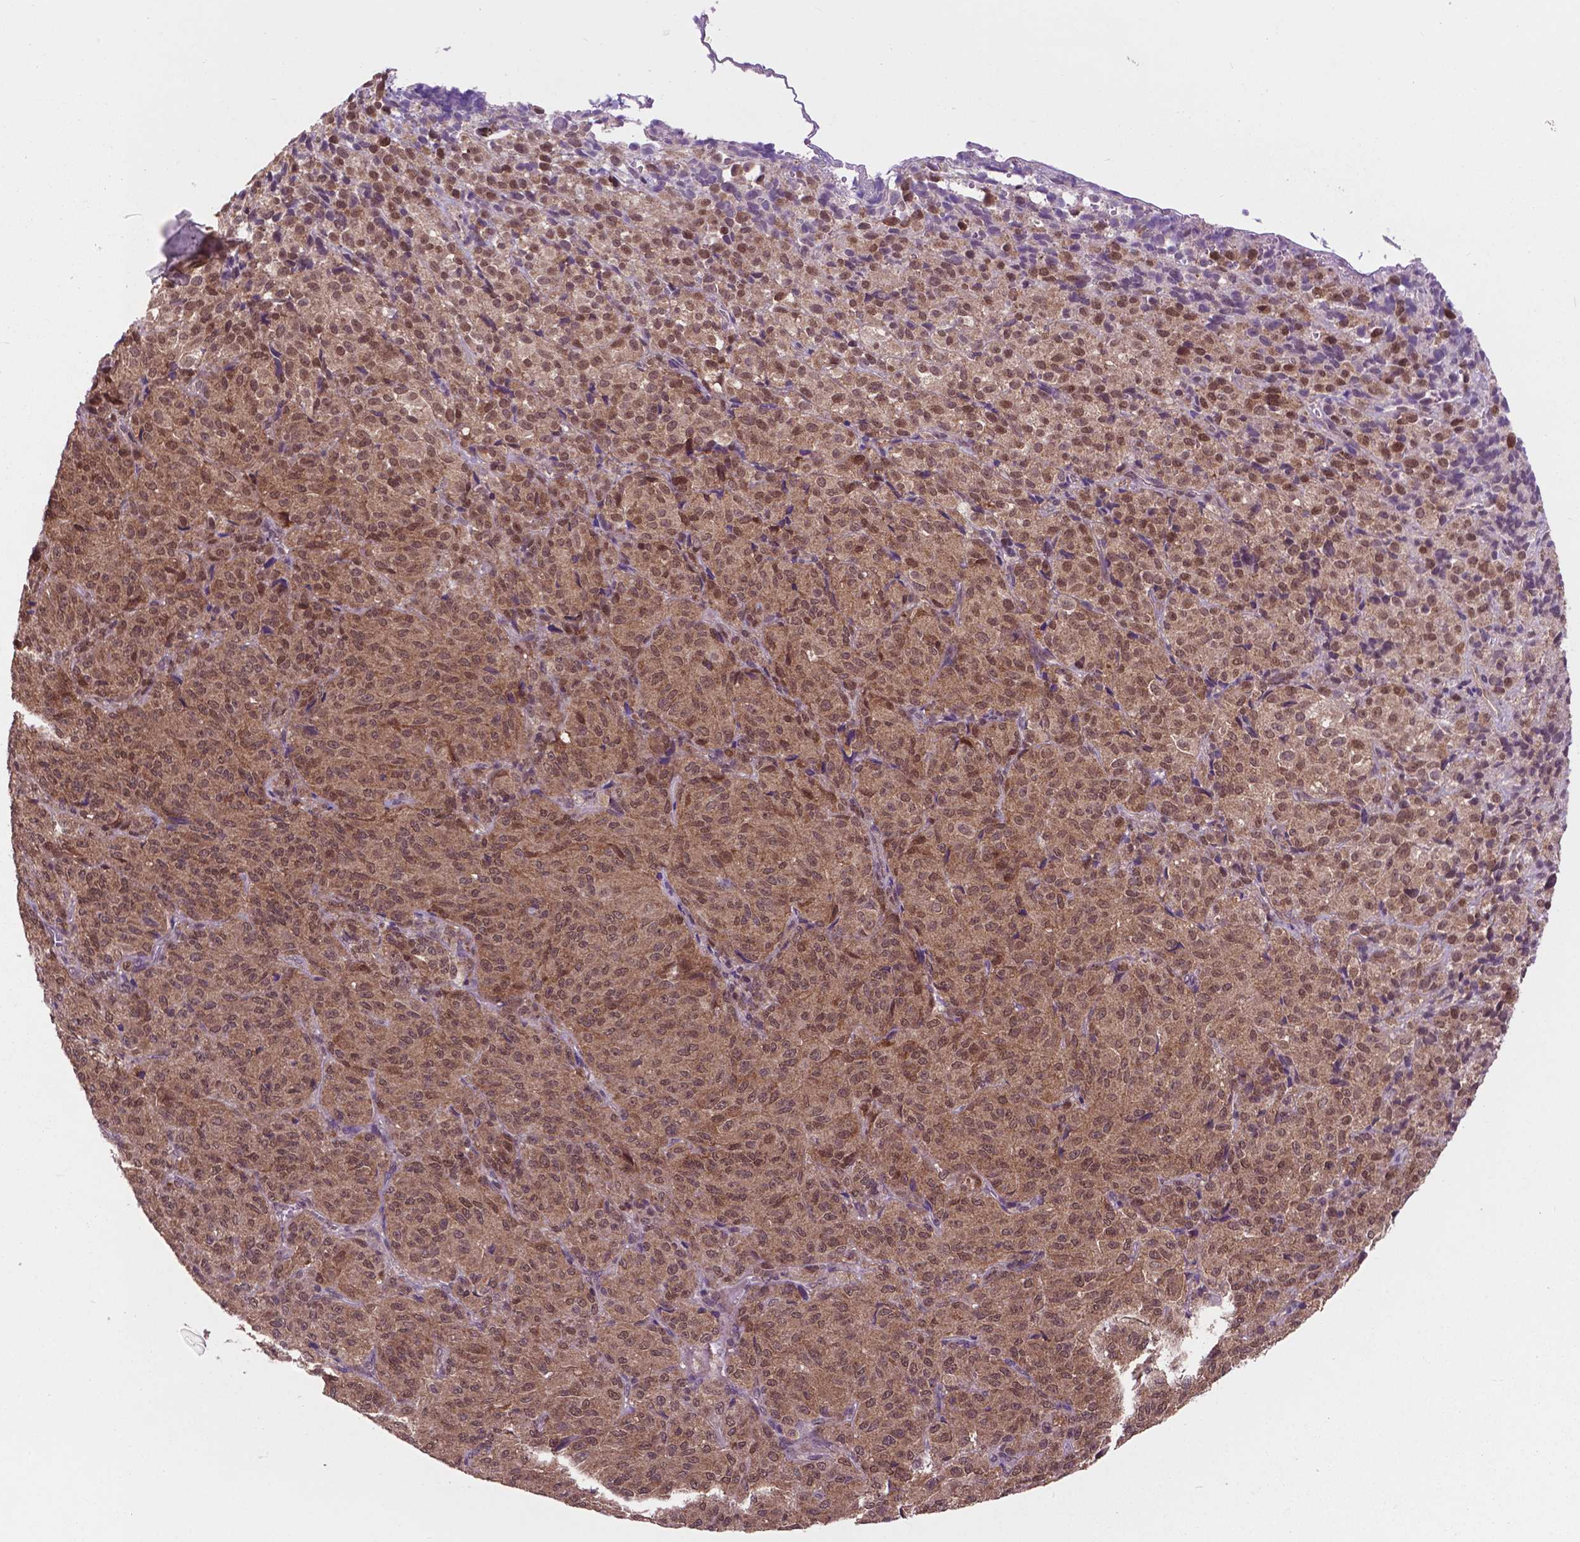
{"staining": {"intensity": "moderate", "quantity": ">75%", "location": "cytoplasmic/membranous,nuclear"}, "tissue": "melanoma", "cell_type": "Tumor cells", "image_type": "cancer", "snomed": [{"axis": "morphology", "description": "Malignant melanoma, Metastatic site"}, {"axis": "topography", "description": "Brain"}], "caption": "An image of malignant melanoma (metastatic site) stained for a protein exhibits moderate cytoplasmic/membranous and nuclear brown staining in tumor cells. The protein of interest is shown in brown color, while the nuclei are stained blue.", "gene": "OTUB1", "patient": {"sex": "female", "age": 56}}